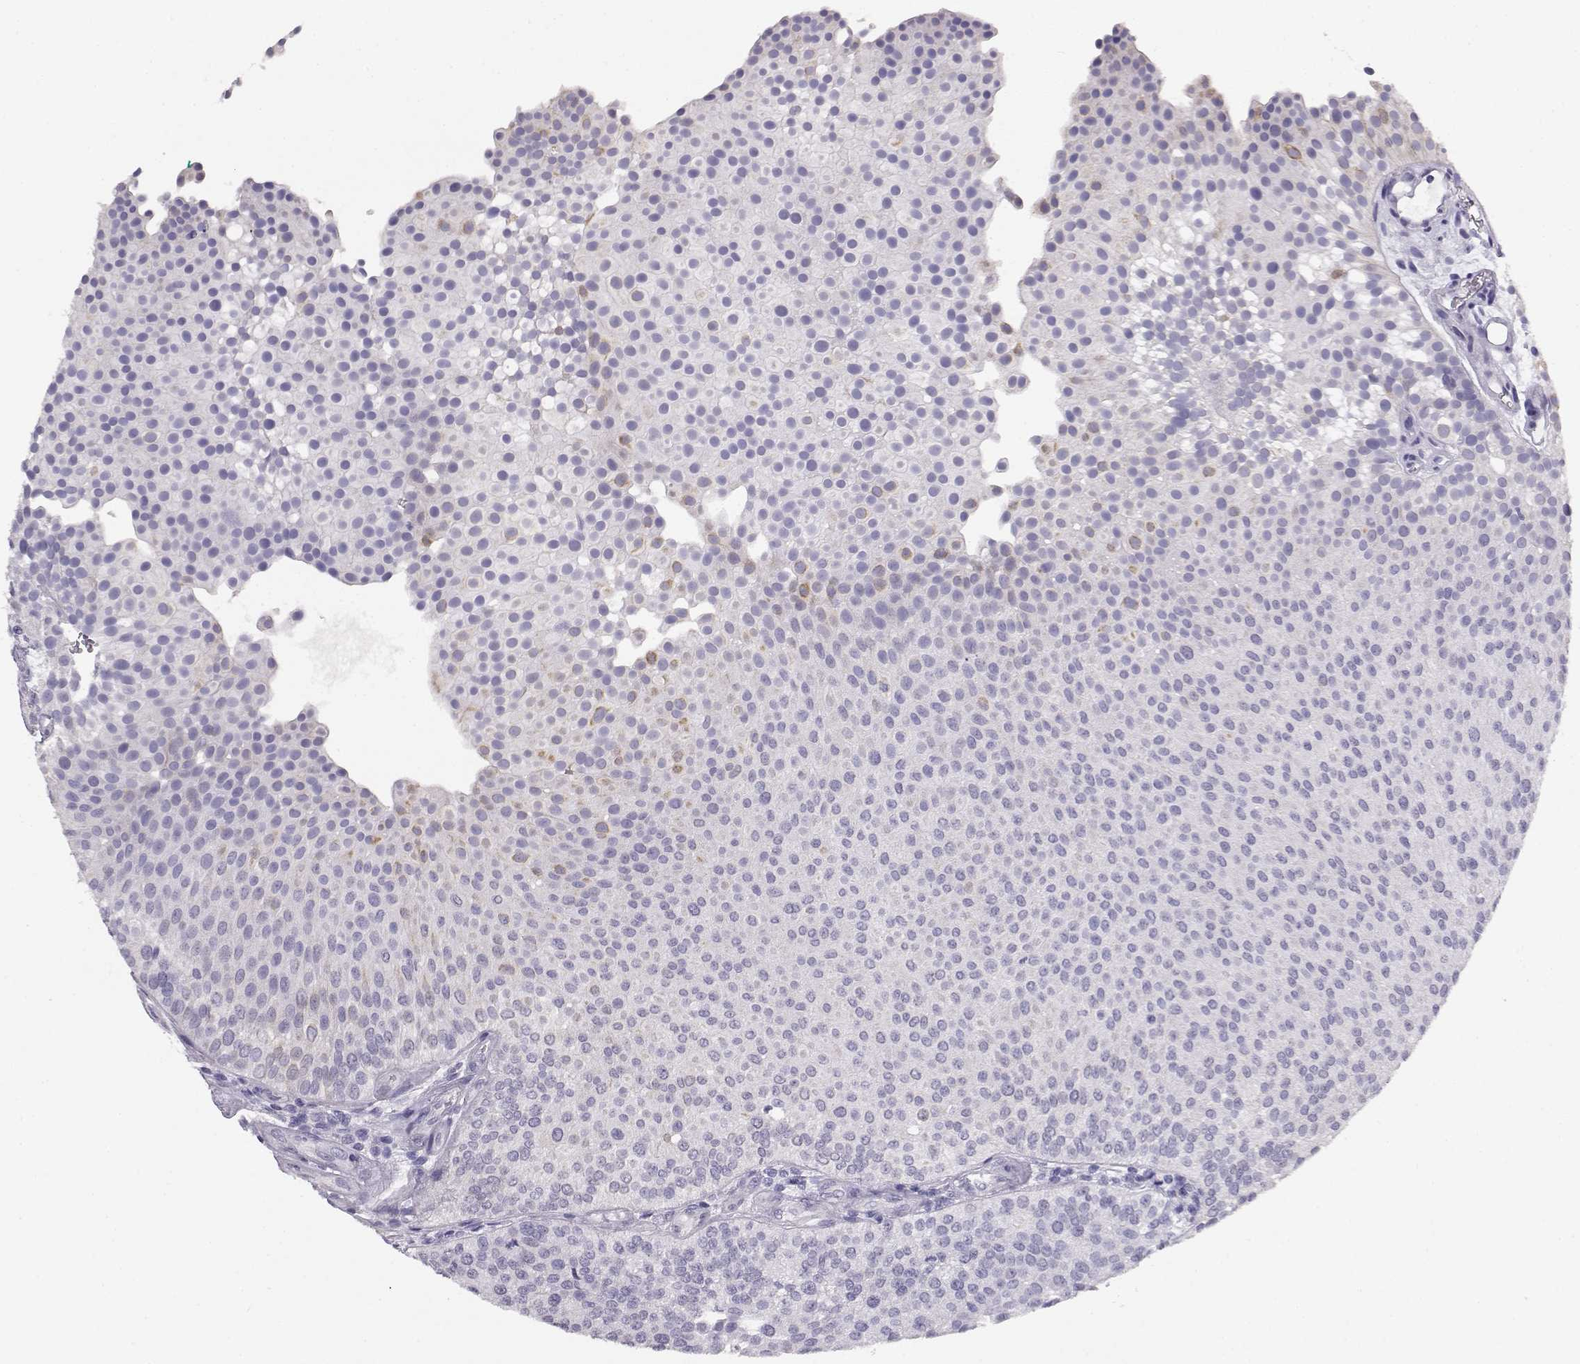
{"staining": {"intensity": "negative", "quantity": "none", "location": "none"}, "tissue": "urothelial cancer", "cell_type": "Tumor cells", "image_type": "cancer", "snomed": [{"axis": "morphology", "description": "Urothelial carcinoma, Low grade"}, {"axis": "topography", "description": "Urinary bladder"}], "caption": "The photomicrograph shows no significant staining in tumor cells of urothelial cancer.", "gene": "NUTM1", "patient": {"sex": "female", "age": 87}}